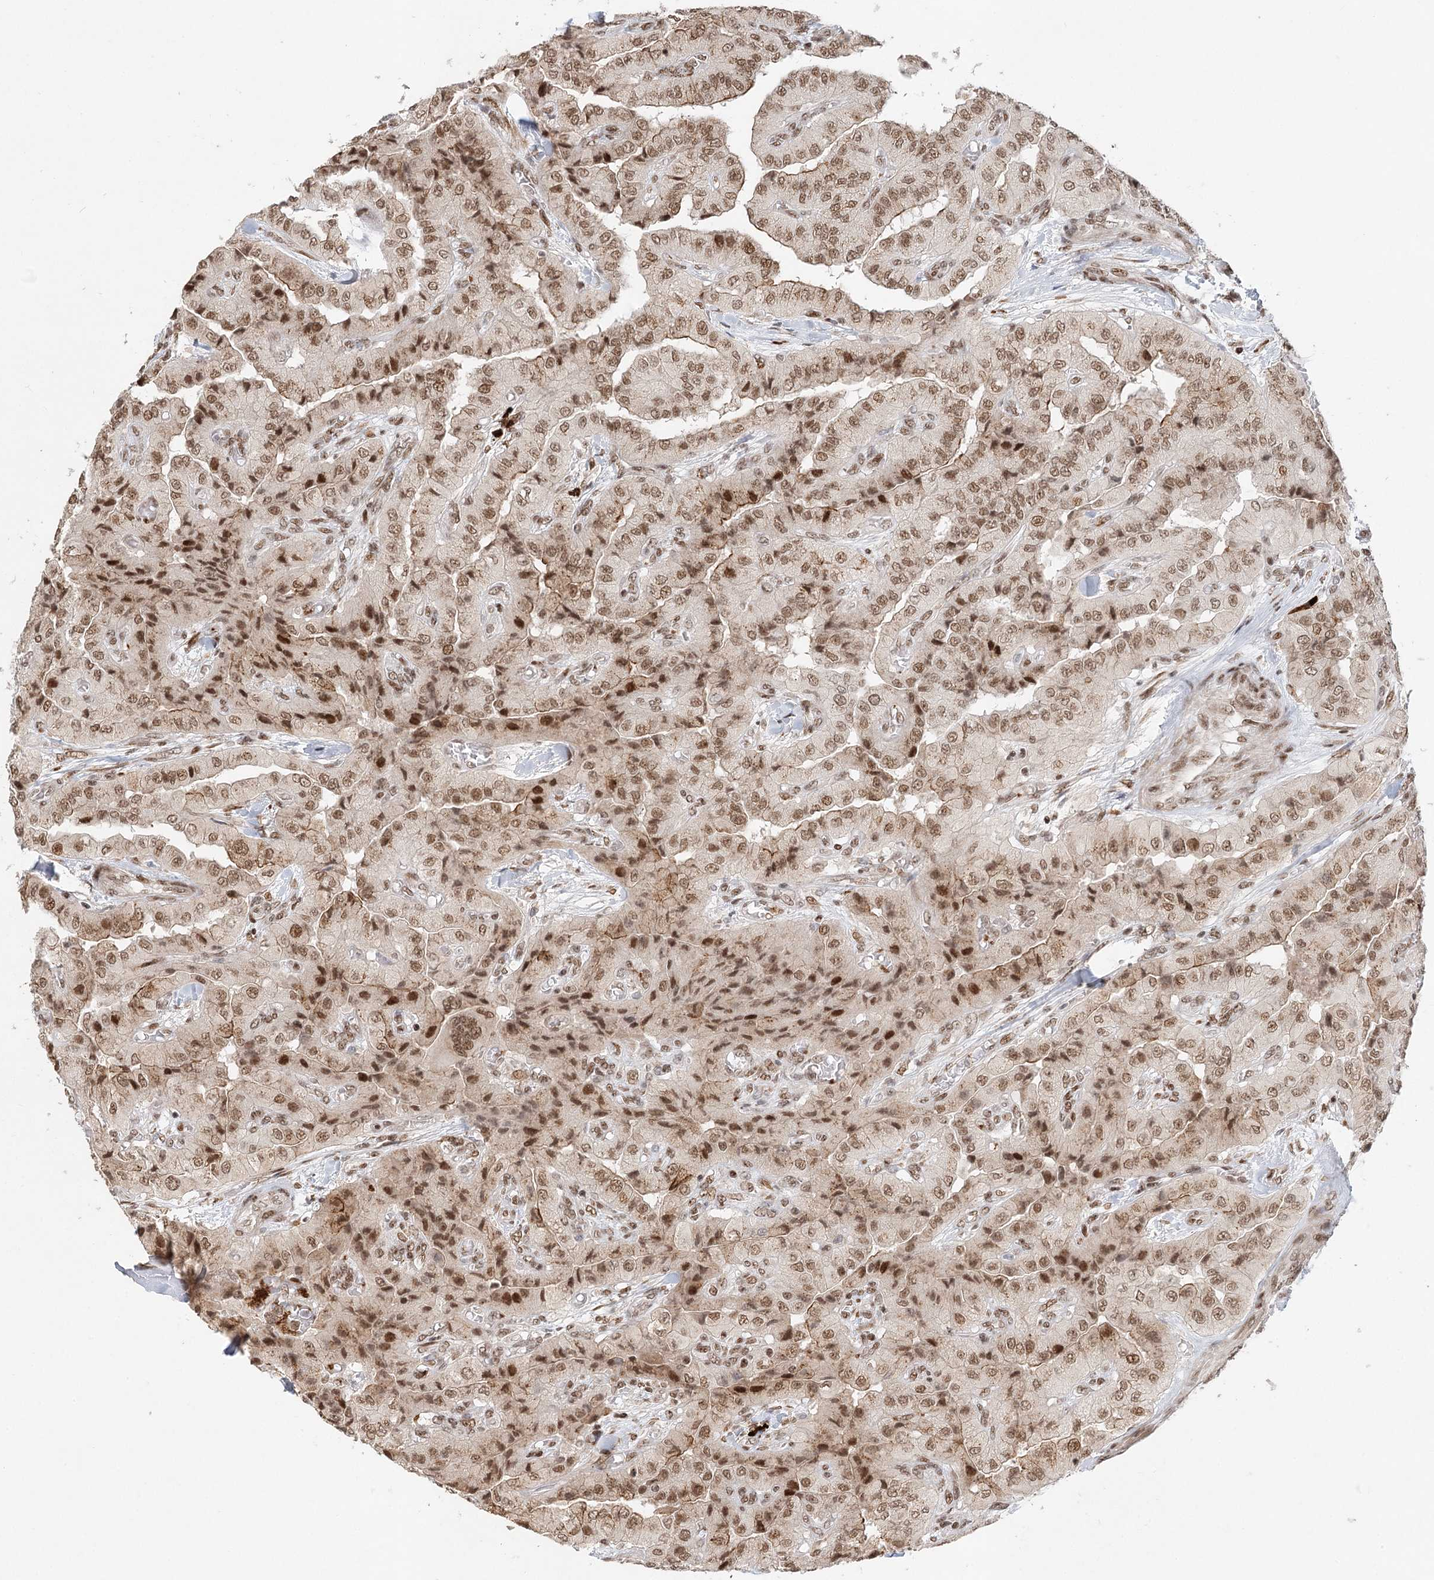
{"staining": {"intensity": "moderate", "quantity": ">75%", "location": "nuclear"}, "tissue": "thyroid cancer", "cell_type": "Tumor cells", "image_type": "cancer", "snomed": [{"axis": "morphology", "description": "Papillary adenocarcinoma, NOS"}, {"axis": "topography", "description": "Thyroid gland"}], "caption": "IHC (DAB) staining of human thyroid cancer displays moderate nuclear protein positivity in approximately >75% of tumor cells.", "gene": "BNIP5", "patient": {"sex": "female", "age": 59}}